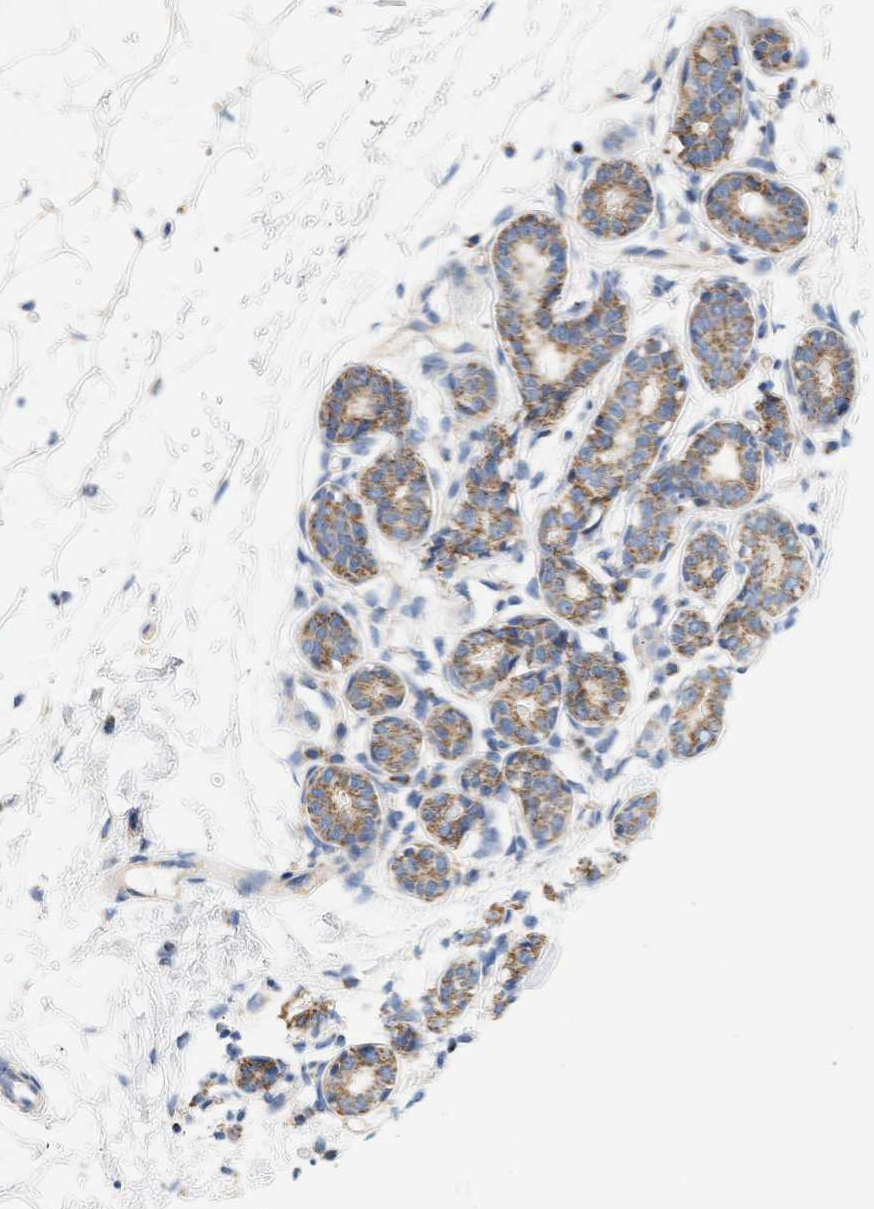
{"staining": {"intensity": "negative", "quantity": "none", "location": "none"}, "tissue": "breast", "cell_type": "Adipocytes", "image_type": "normal", "snomed": [{"axis": "morphology", "description": "Normal tissue, NOS"}, {"axis": "topography", "description": "Breast"}], "caption": "There is no significant expression in adipocytes of breast.", "gene": "GRPEL2", "patient": {"sex": "female", "age": 22}}